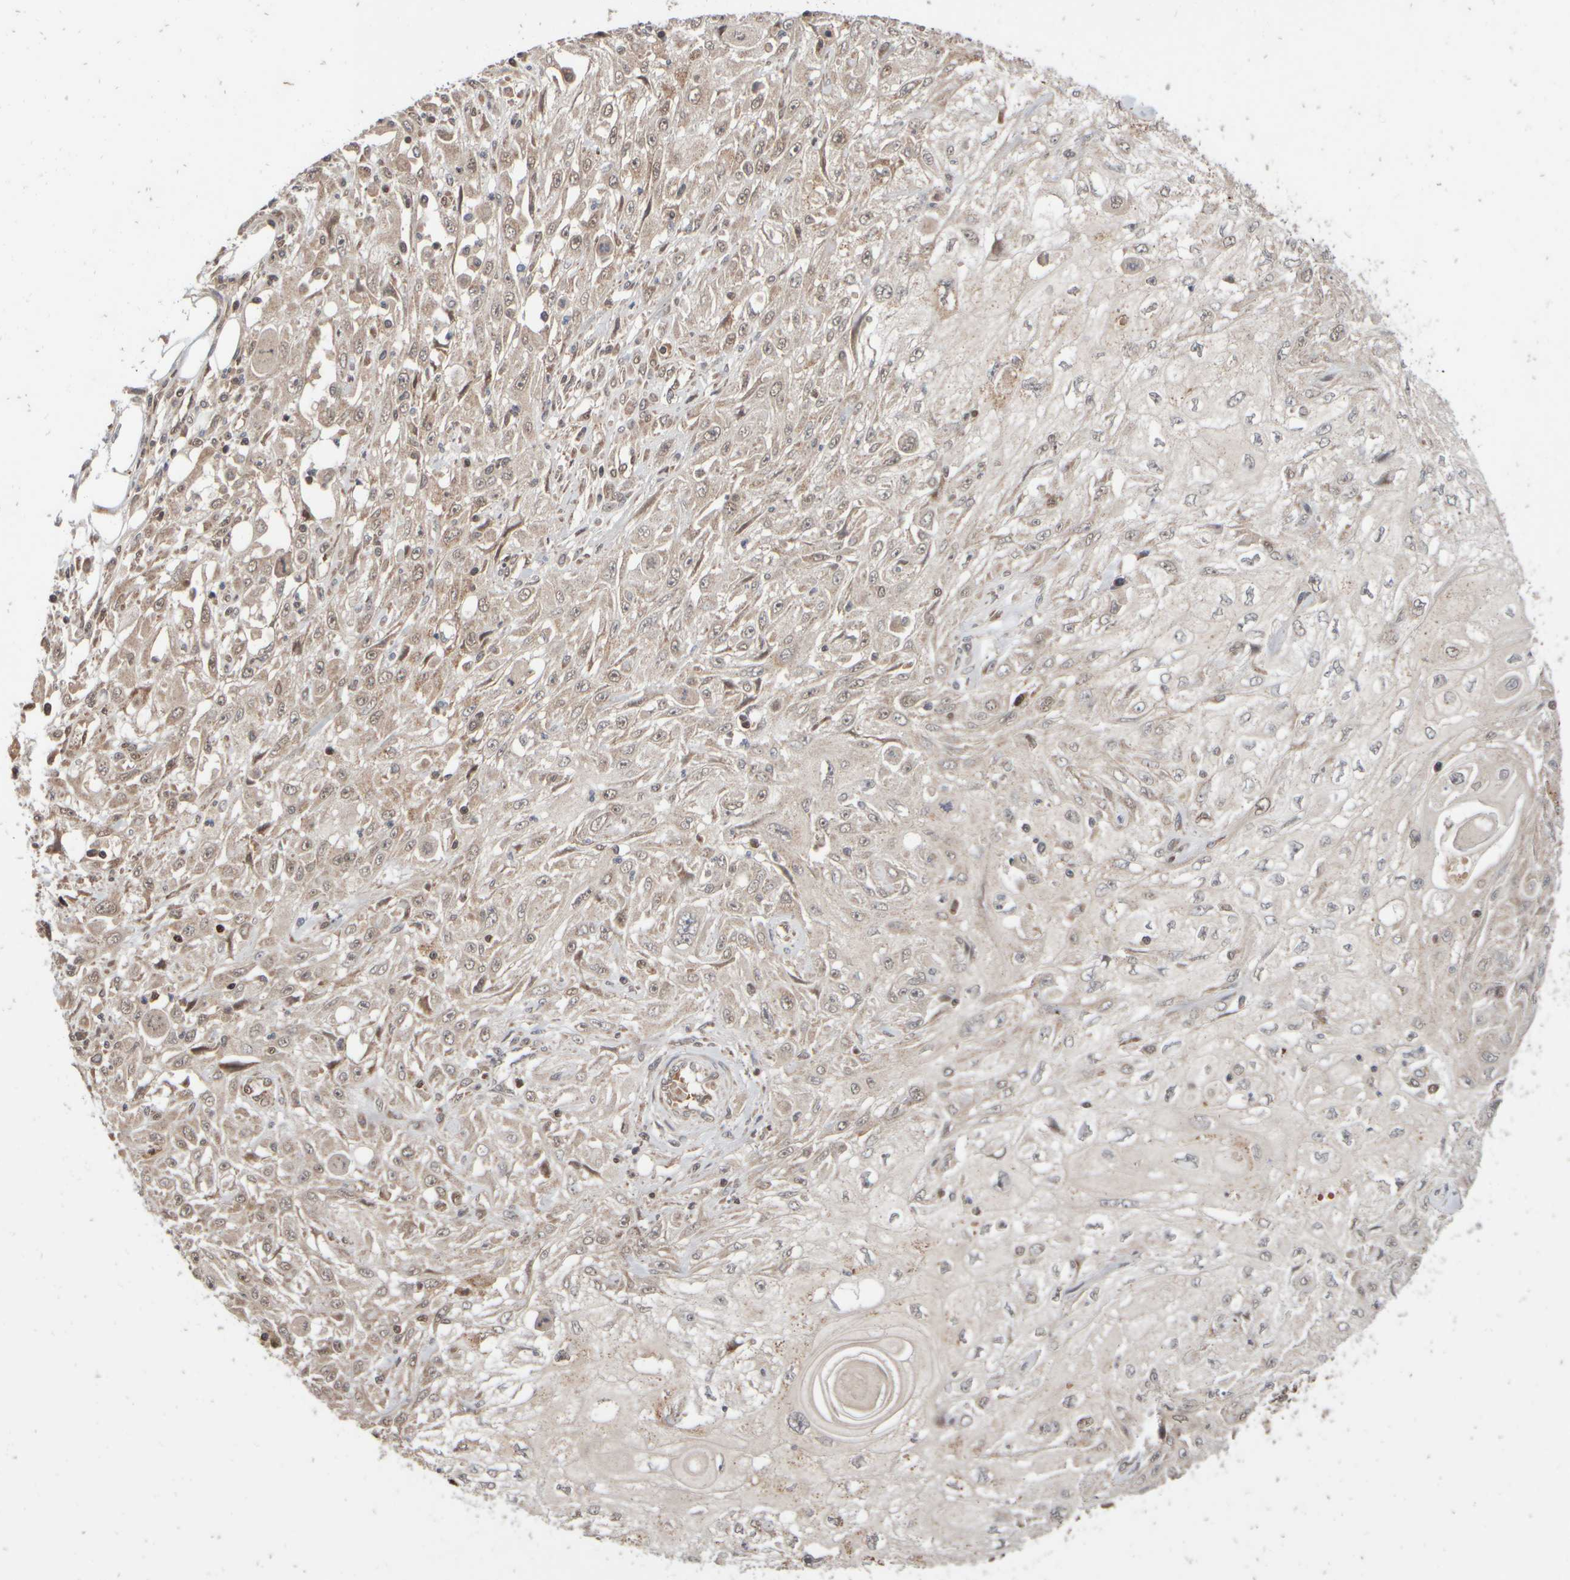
{"staining": {"intensity": "weak", "quantity": "25%-75%", "location": "cytoplasmic/membranous,nuclear"}, "tissue": "skin cancer", "cell_type": "Tumor cells", "image_type": "cancer", "snomed": [{"axis": "morphology", "description": "Squamous cell carcinoma, NOS"}, {"axis": "morphology", "description": "Squamous cell carcinoma, metastatic, NOS"}, {"axis": "topography", "description": "Skin"}, {"axis": "topography", "description": "Lymph node"}], "caption": "This histopathology image demonstrates IHC staining of skin squamous cell carcinoma, with low weak cytoplasmic/membranous and nuclear positivity in approximately 25%-75% of tumor cells.", "gene": "ABHD11", "patient": {"sex": "male", "age": 75}}